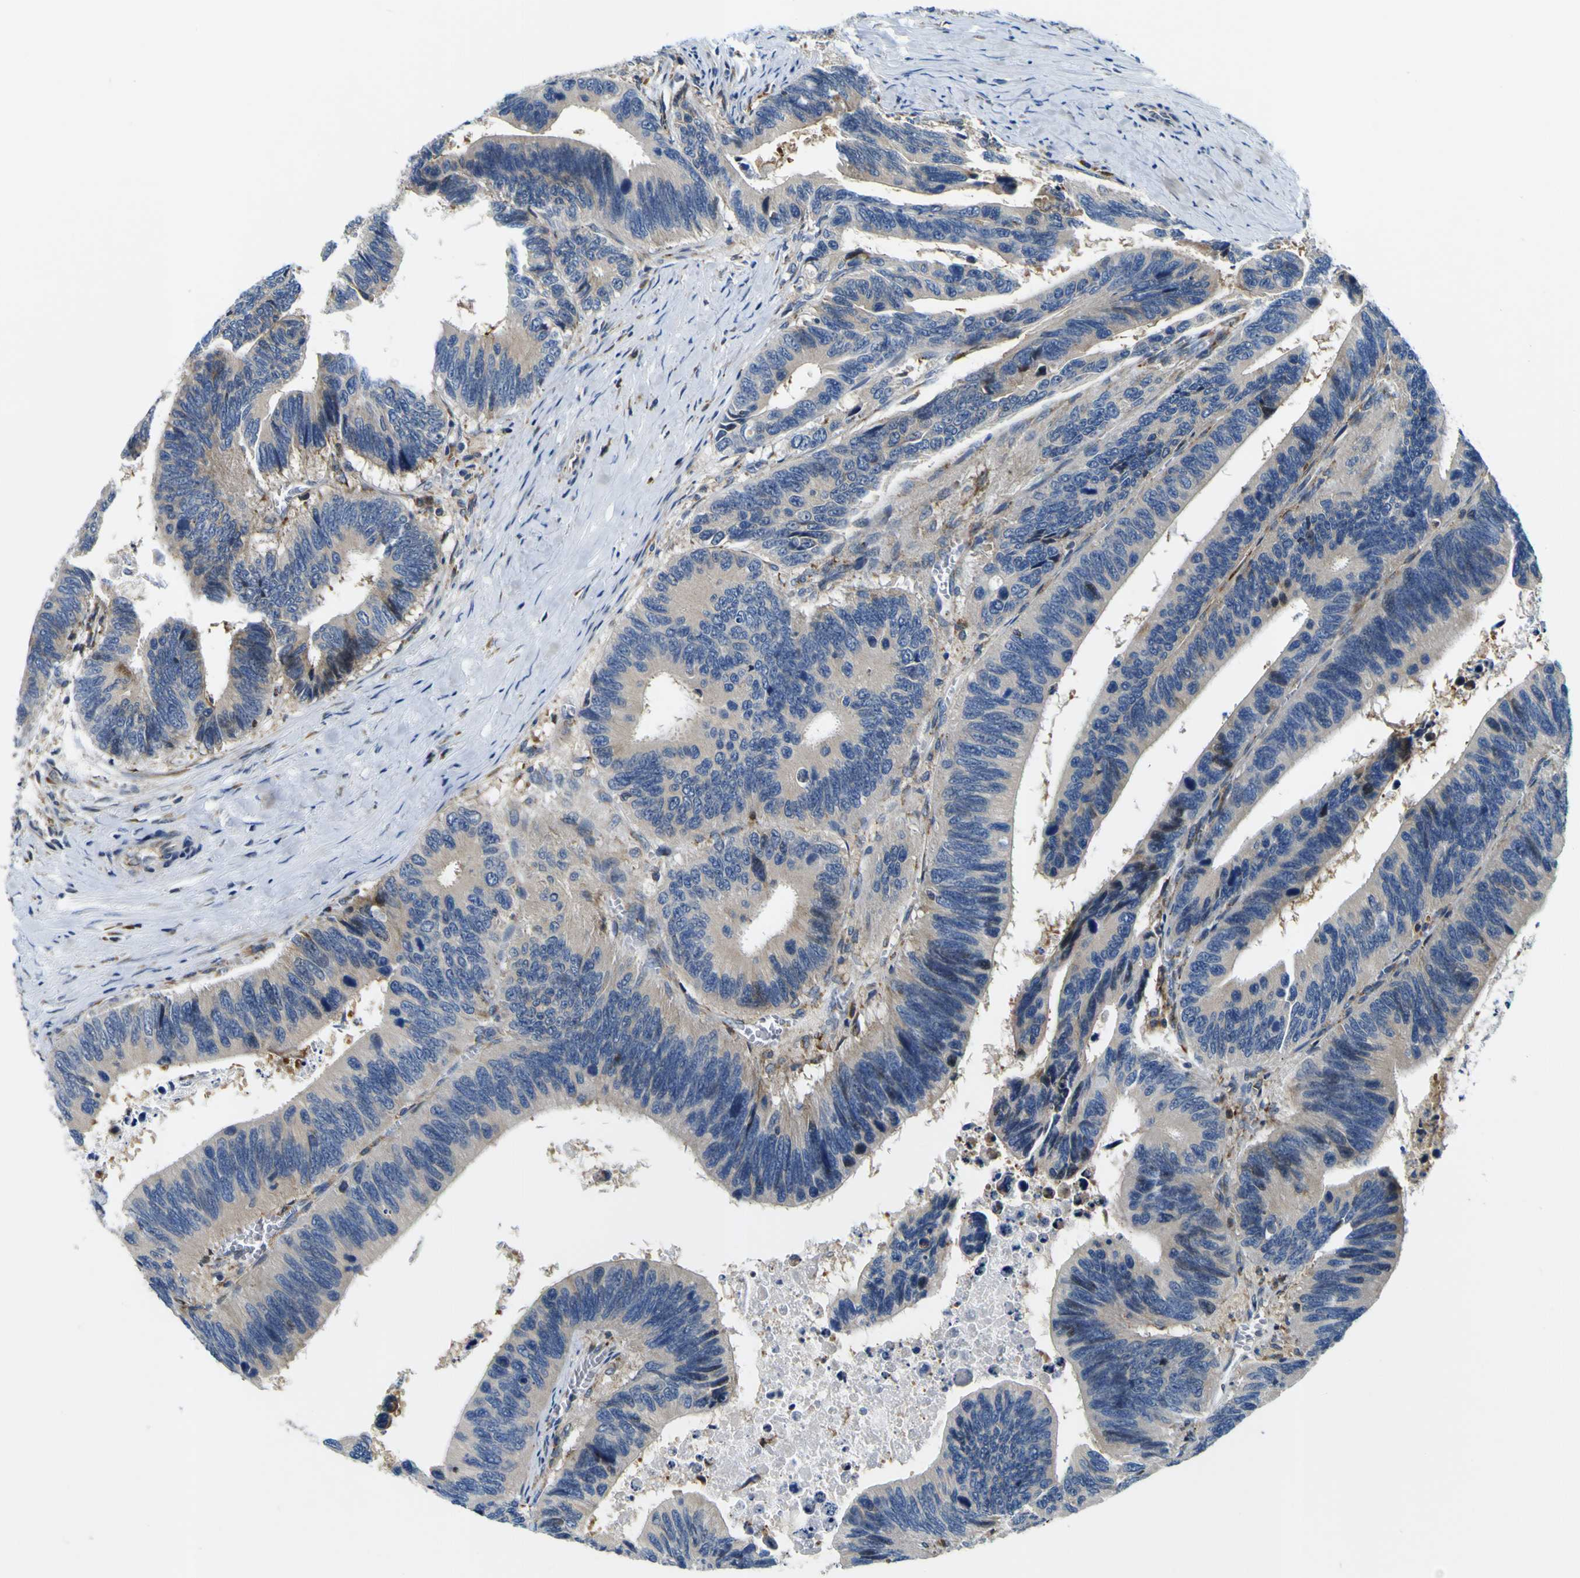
{"staining": {"intensity": "weak", "quantity": "<25%", "location": "cytoplasmic/membranous"}, "tissue": "colorectal cancer", "cell_type": "Tumor cells", "image_type": "cancer", "snomed": [{"axis": "morphology", "description": "Adenocarcinoma, NOS"}, {"axis": "topography", "description": "Colon"}], "caption": "Colorectal adenocarcinoma was stained to show a protein in brown. There is no significant staining in tumor cells. (DAB IHC visualized using brightfield microscopy, high magnification).", "gene": "NLRP3", "patient": {"sex": "male", "age": 72}}